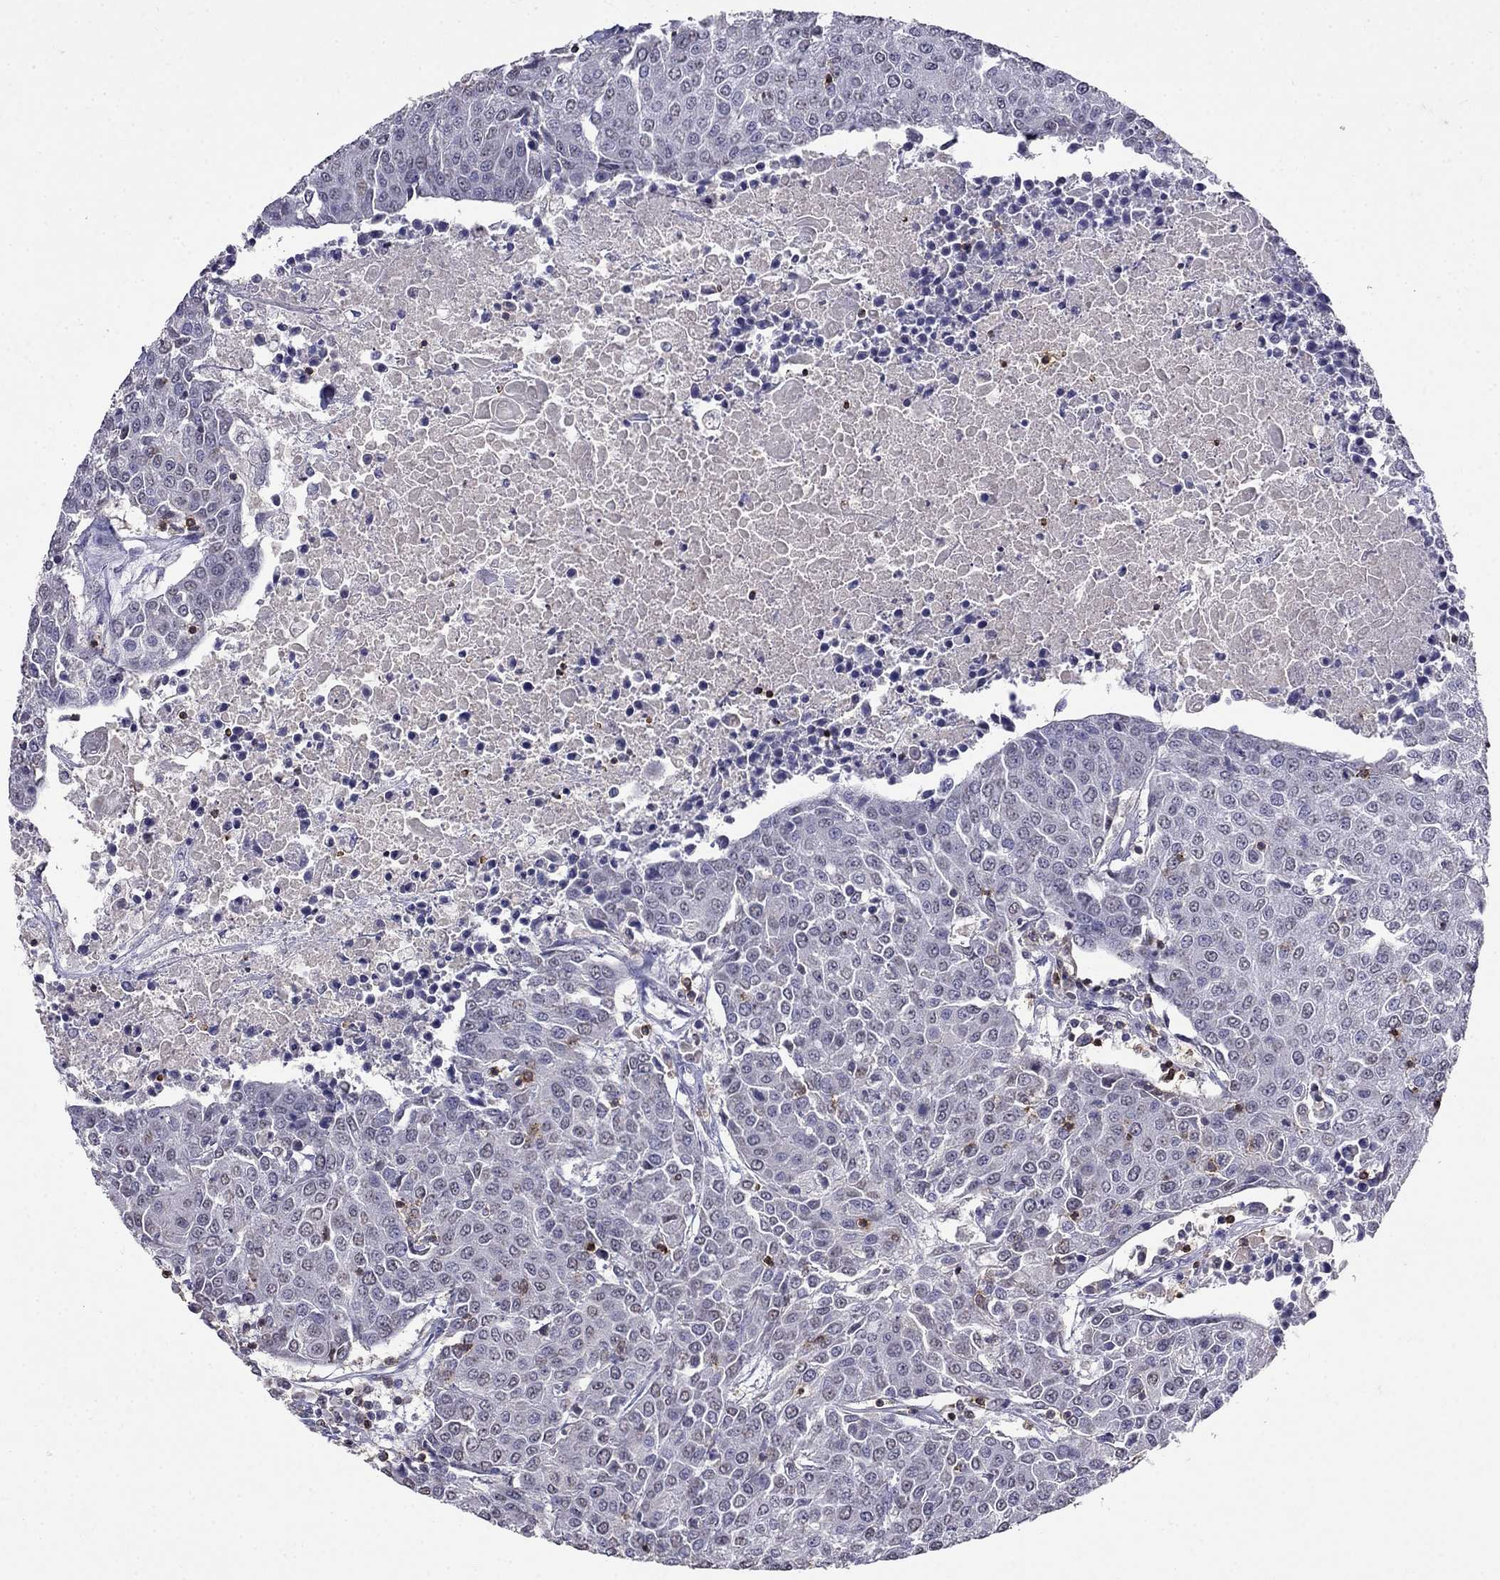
{"staining": {"intensity": "negative", "quantity": "none", "location": "none"}, "tissue": "urothelial cancer", "cell_type": "Tumor cells", "image_type": "cancer", "snomed": [{"axis": "morphology", "description": "Urothelial carcinoma, High grade"}, {"axis": "topography", "description": "Urinary bladder"}], "caption": "DAB immunohistochemical staining of human urothelial cancer reveals no significant expression in tumor cells. (IHC, brightfield microscopy, high magnification).", "gene": "CD8B", "patient": {"sex": "female", "age": 85}}